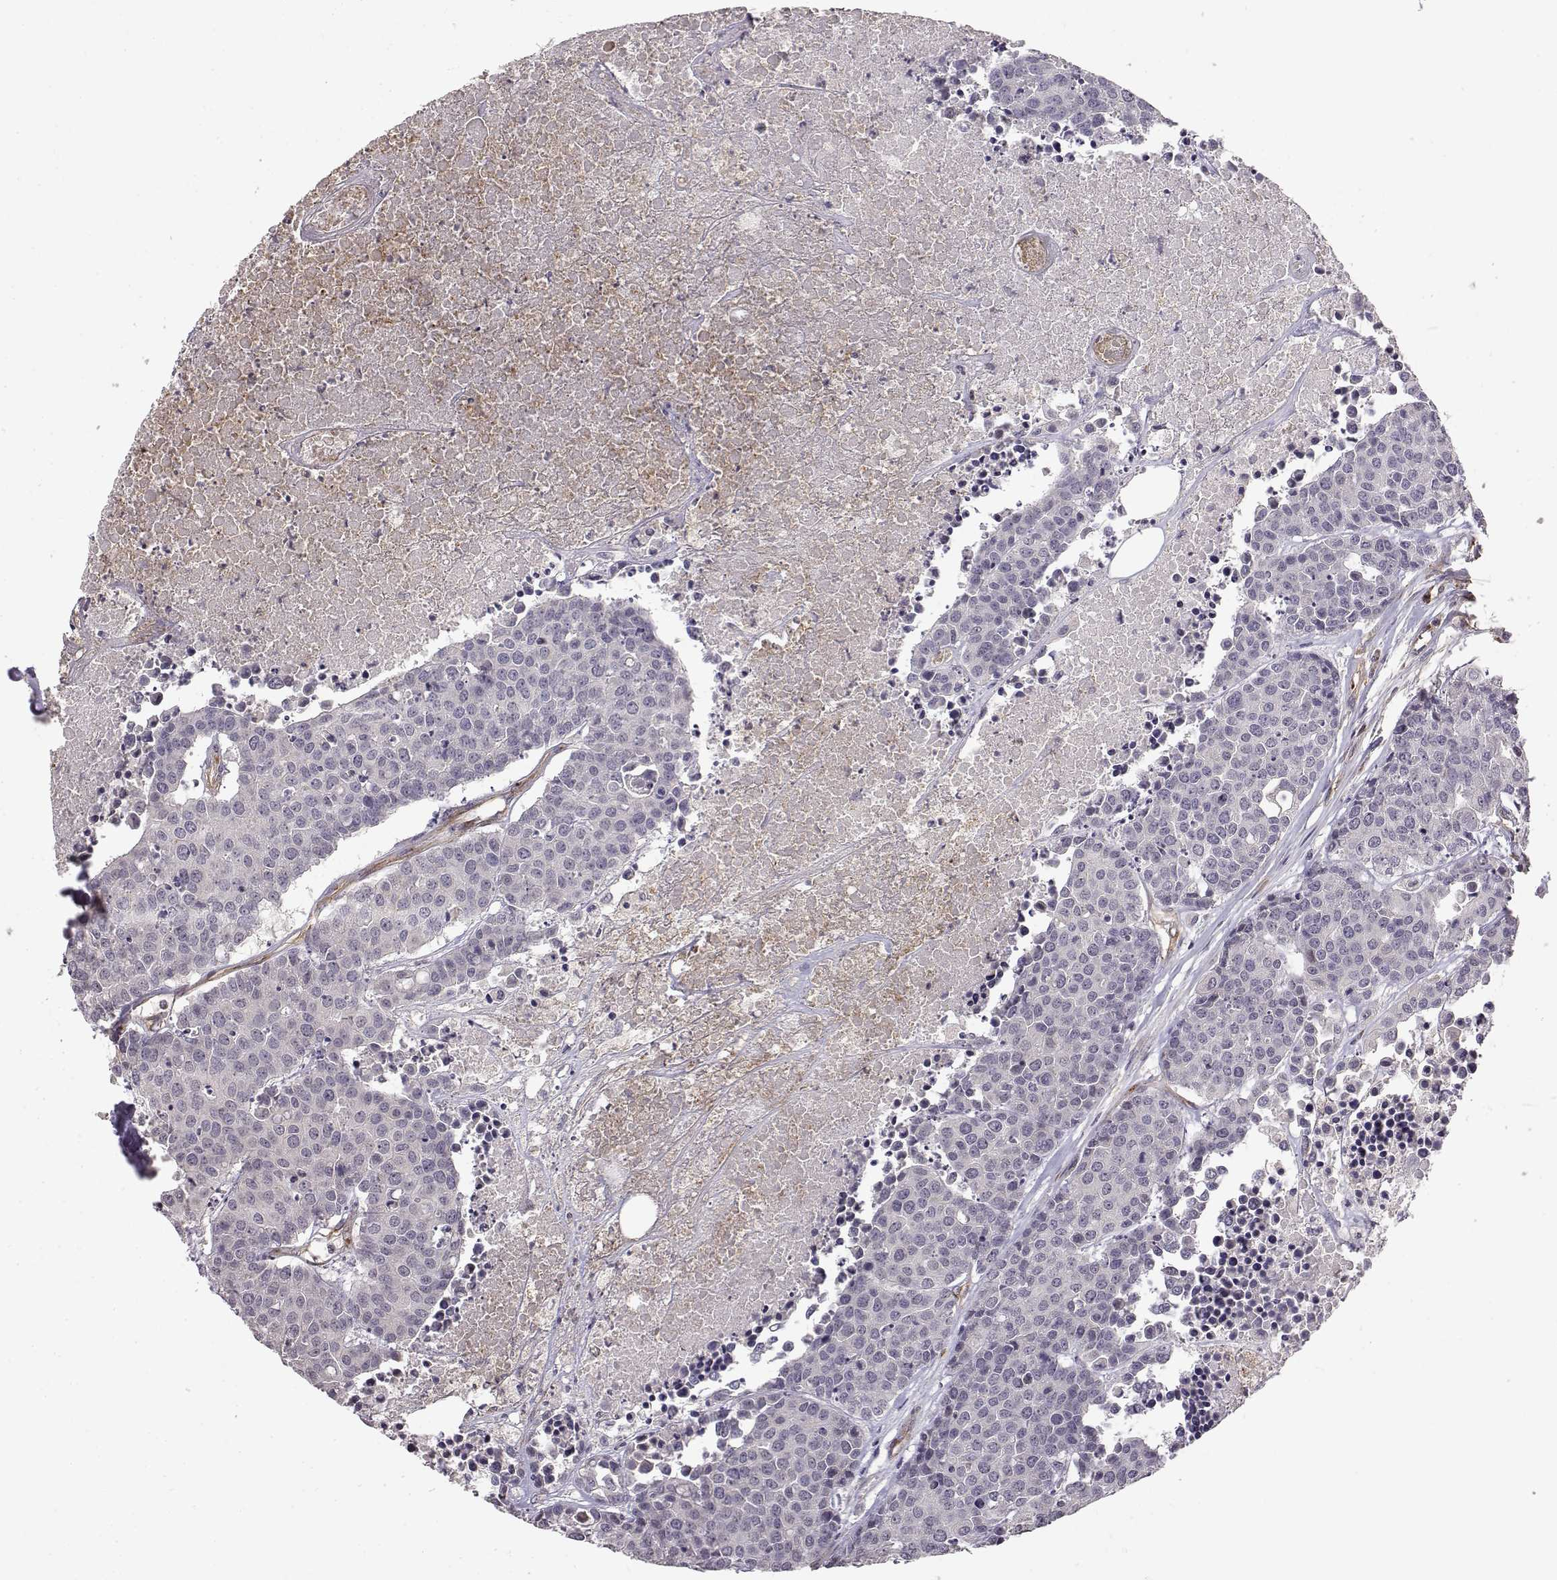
{"staining": {"intensity": "negative", "quantity": "none", "location": "none"}, "tissue": "carcinoid", "cell_type": "Tumor cells", "image_type": "cancer", "snomed": [{"axis": "morphology", "description": "Carcinoid, malignant, NOS"}, {"axis": "topography", "description": "Colon"}], "caption": "Malignant carcinoid was stained to show a protein in brown. There is no significant staining in tumor cells.", "gene": "IFITM1", "patient": {"sex": "male", "age": 81}}